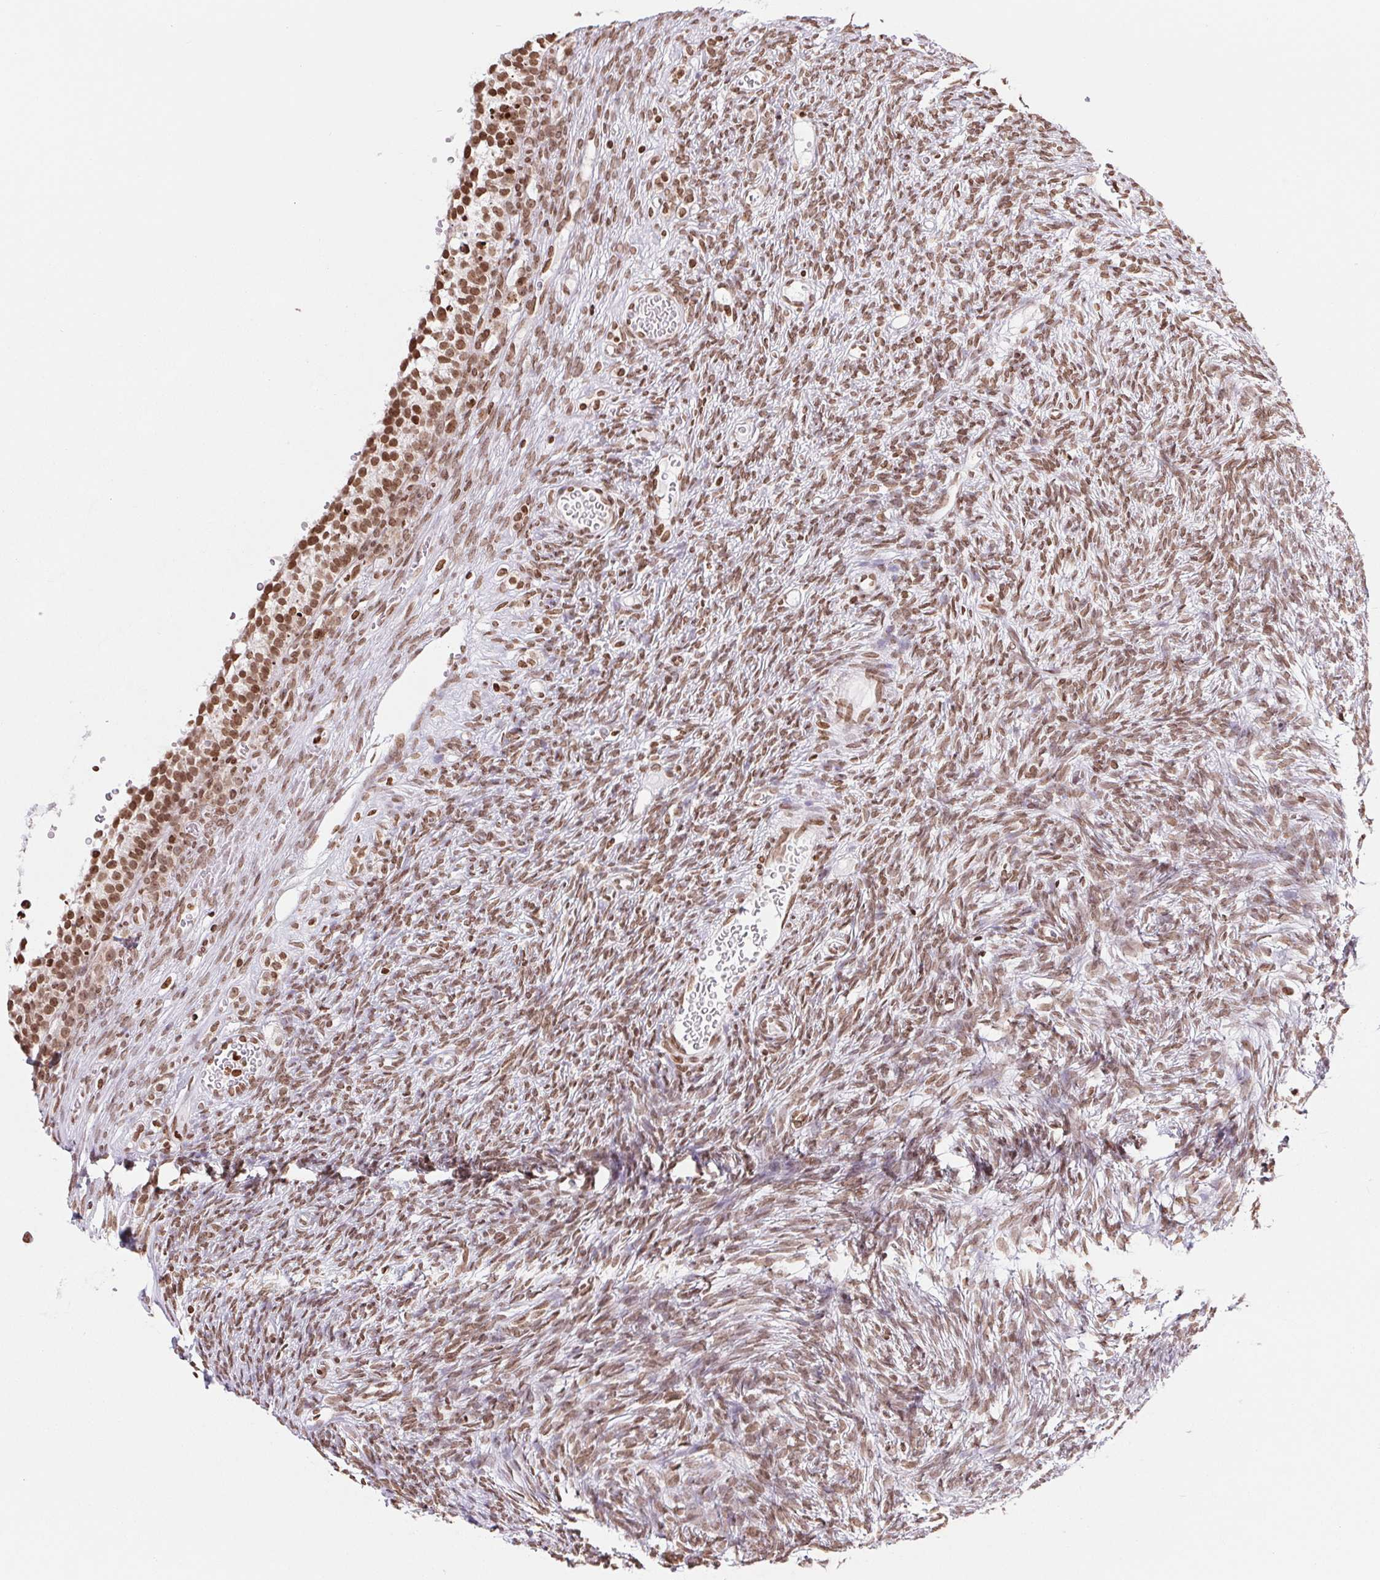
{"staining": {"intensity": "moderate", "quantity": ">75%", "location": "nuclear"}, "tissue": "ovary", "cell_type": "Ovarian stroma cells", "image_type": "normal", "snomed": [{"axis": "morphology", "description": "Normal tissue, NOS"}, {"axis": "topography", "description": "Ovary"}], "caption": "Protein expression analysis of benign ovary shows moderate nuclear expression in about >75% of ovarian stroma cells.", "gene": "SMIM12", "patient": {"sex": "female", "age": 34}}